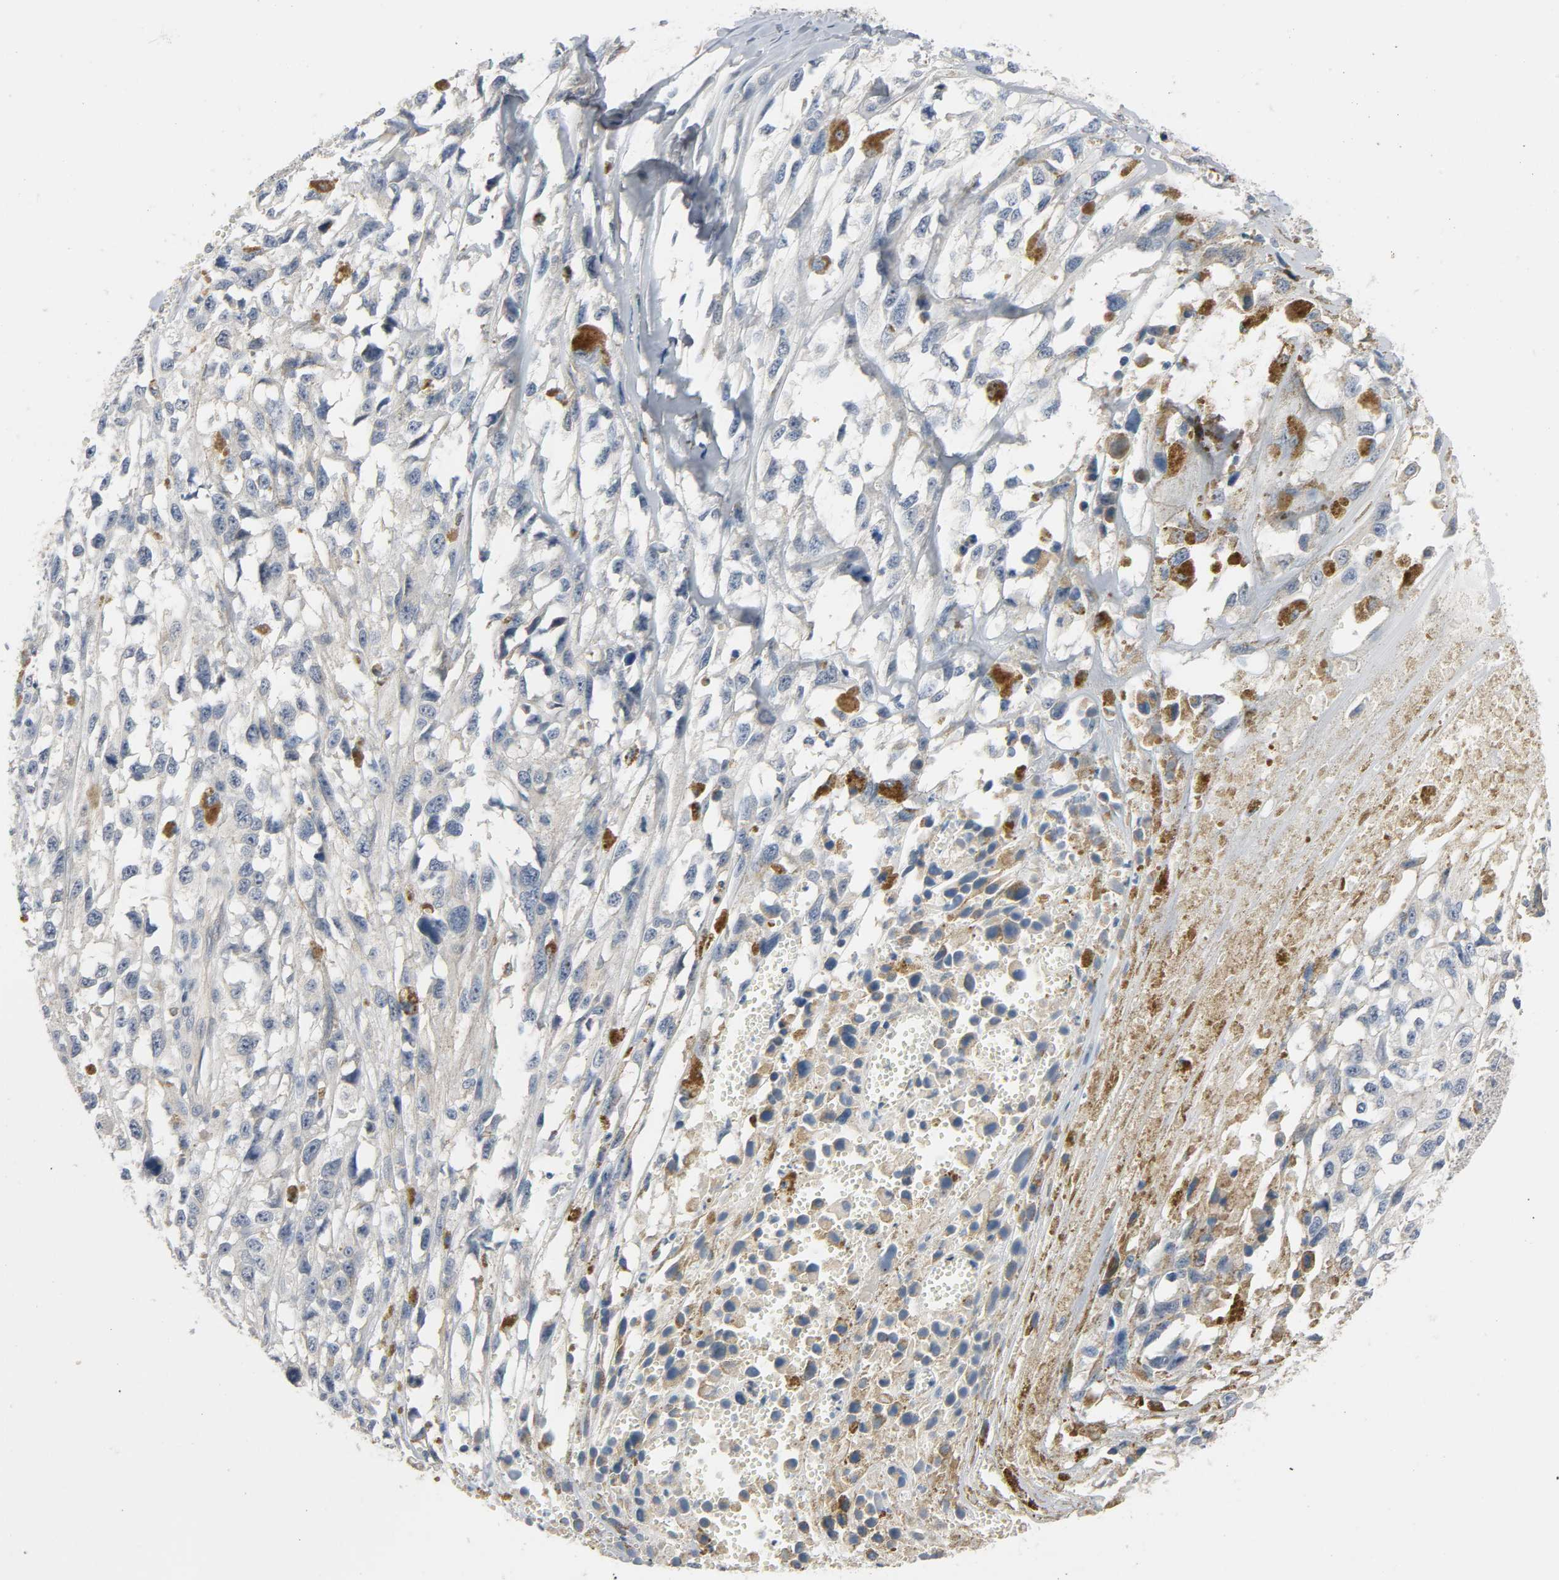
{"staining": {"intensity": "weak", "quantity": "<25%", "location": "cytoplasmic/membranous"}, "tissue": "melanoma", "cell_type": "Tumor cells", "image_type": "cancer", "snomed": [{"axis": "morphology", "description": "Malignant melanoma, Metastatic site"}, {"axis": "topography", "description": "Lymph node"}], "caption": "Human melanoma stained for a protein using immunohistochemistry shows no staining in tumor cells.", "gene": "LIMCH1", "patient": {"sex": "male", "age": 59}}